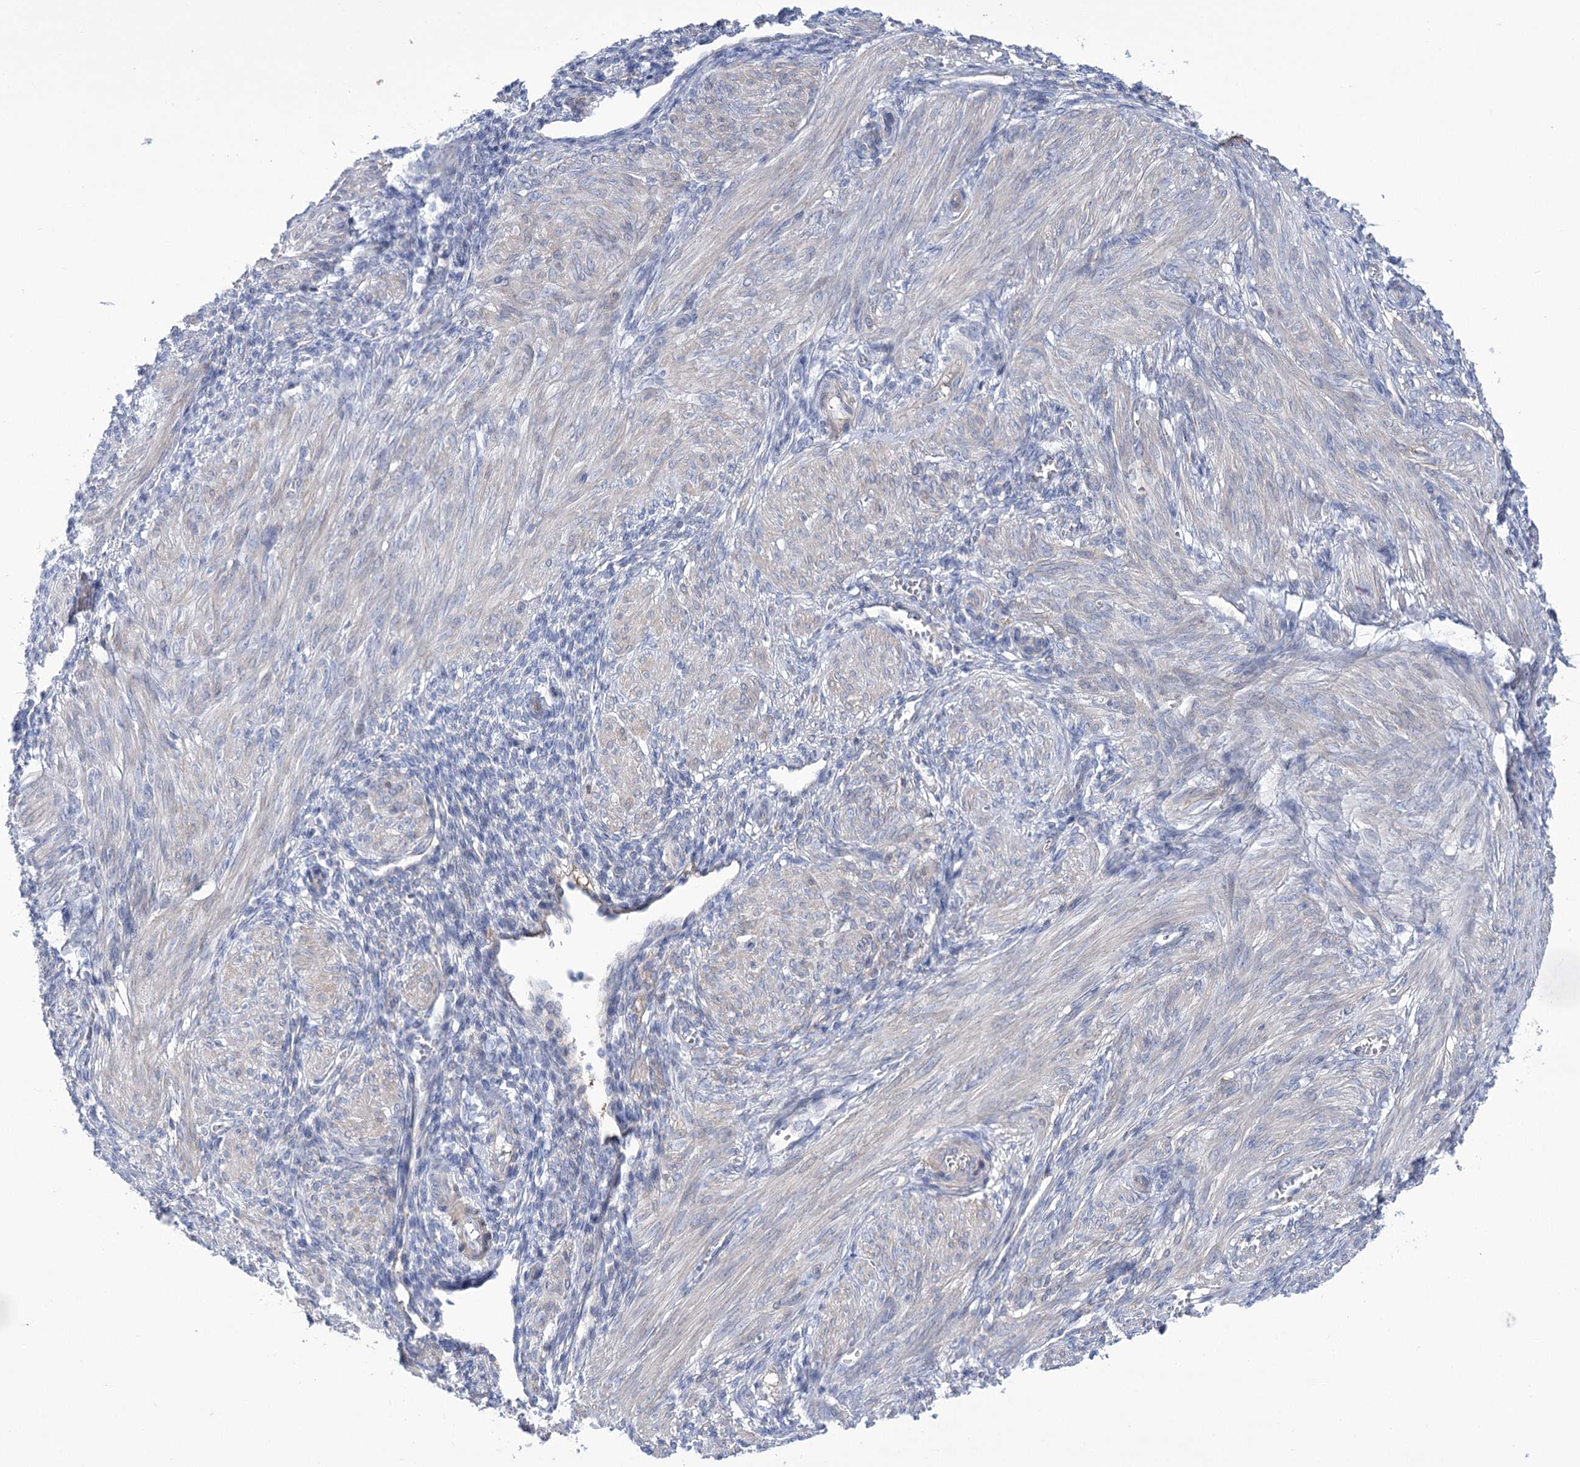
{"staining": {"intensity": "weak", "quantity": "25%-75%", "location": "cytoplasmic/membranous"}, "tissue": "smooth muscle", "cell_type": "Smooth muscle cells", "image_type": "normal", "snomed": [{"axis": "morphology", "description": "Normal tissue, NOS"}, {"axis": "topography", "description": "Smooth muscle"}], "caption": "Smooth muscle stained with DAB (3,3'-diaminobenzidine) immunohistochemistry (IHC) exhibits low levels of weak cytoplasmic/membranous positivity in approximately 25%-75% of smooth muscle cells. (DAB IHC, brown staining for protein, blue staining for nuclei).", "gene": "CEP164", "patient": {"sex": "female", "age": 39}}